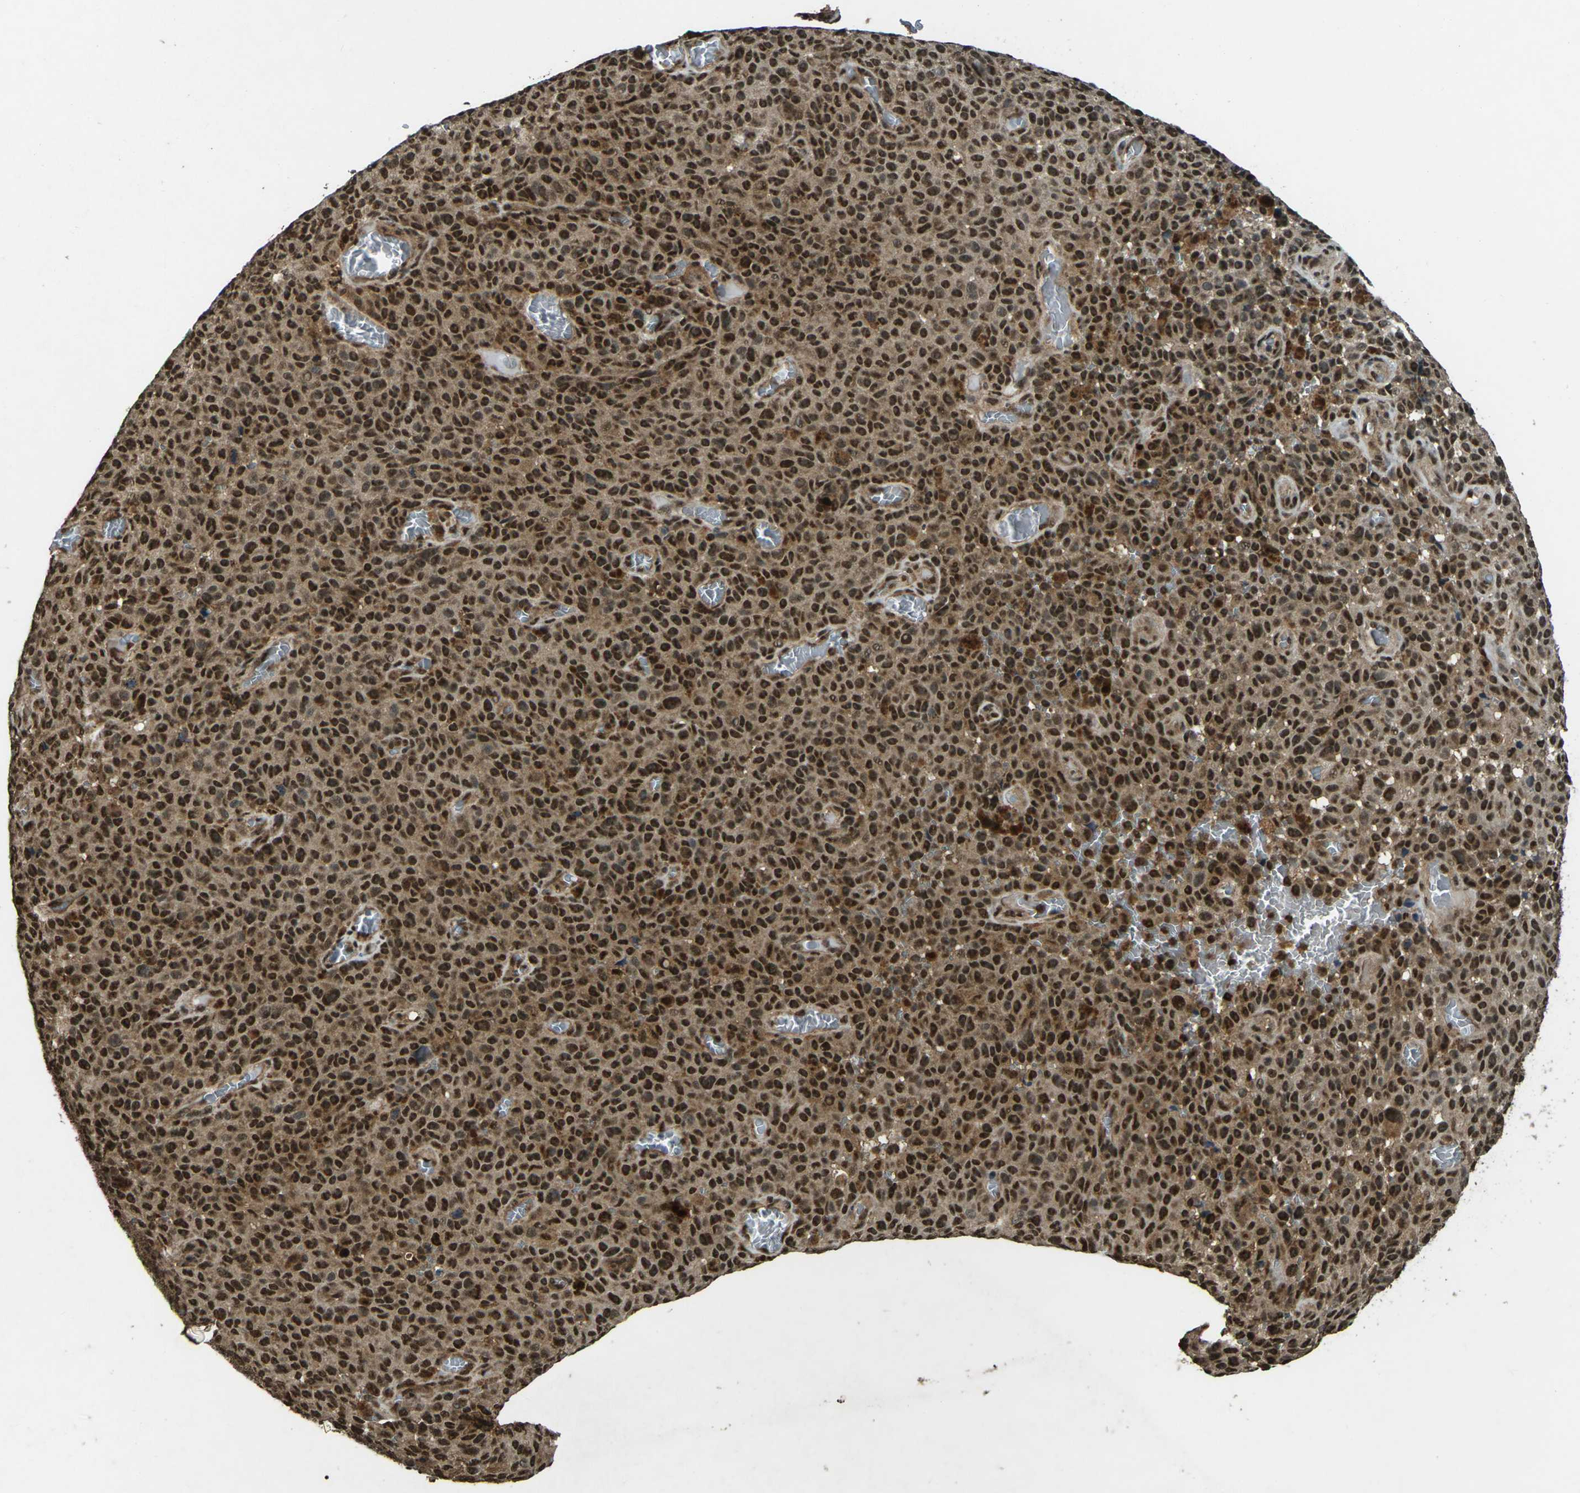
{"staining": {"intensity": "strong", "quantity": ">75%", "location": "cytoplasmic/membranous,nuclear"}, "tissue": "melanoma", "cell_type": "Tumor cells", "image_type": "cancer", "snomed": [{"axis": "morphology", "description": "Malignant melanoma, NOS"}, {"axis": "topography", "description": "Skin"}], "caption": "Strong cytoplasmic/membranous and nuclear protein expression is identified in approximately >75% of tumor cells in melanoma.", "gene": "NR4A2", "patient": {"sex": "female", "age": 82}}